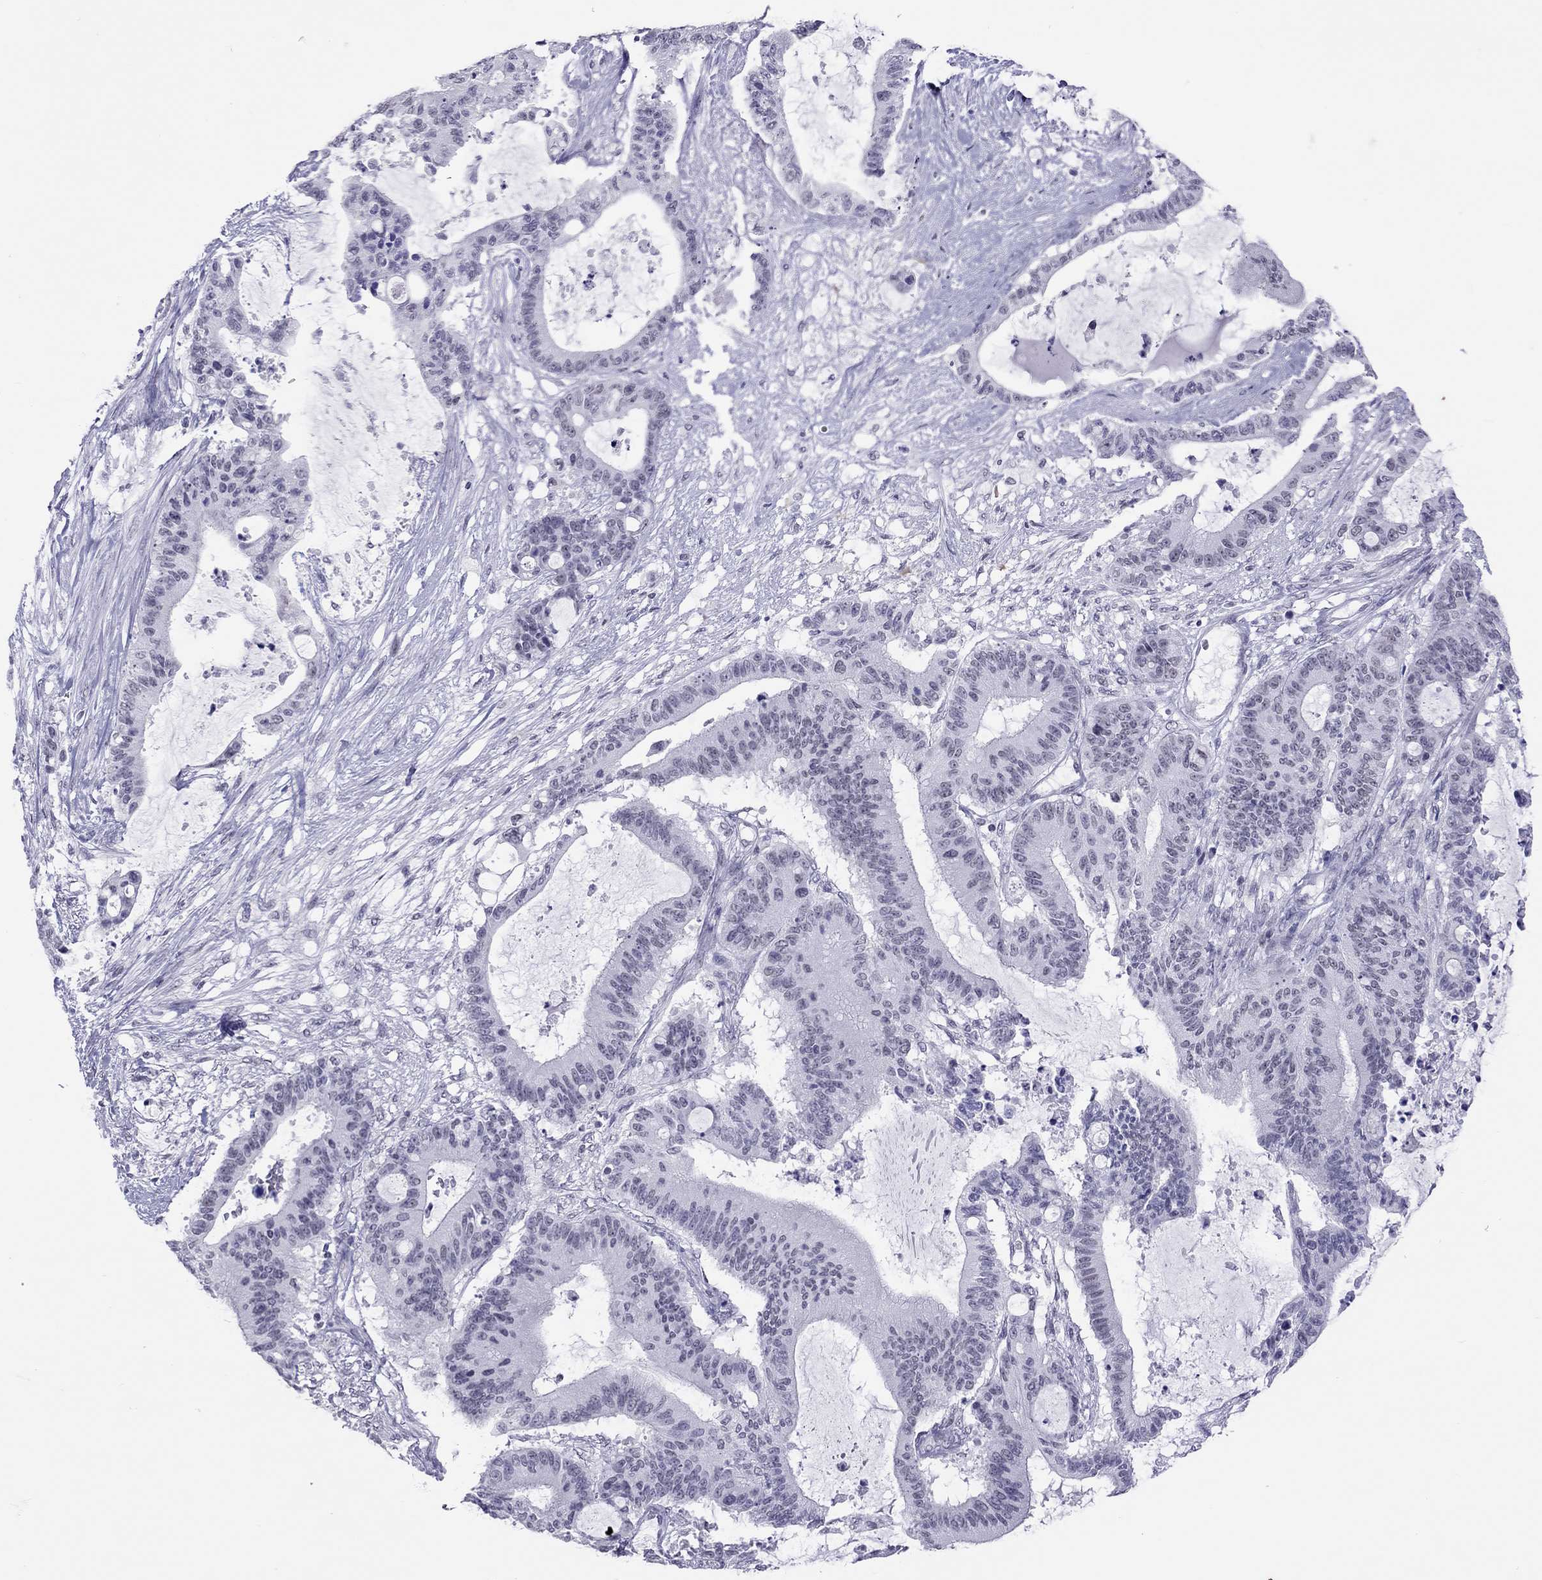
{"staining": {"intensity": "negative", "quantity": "none", "location": "none"}, "tissue": "liver cancer", "cell_type": "Tumor cells", "image_type": "cancer", "snomed": [{"axis": "morphology", "description": "Normal tissue, NOS"}, {"axis": "morphology", "description": "Cholangiocarcinoma"}, {"axis": "topography", "description": "Liver"}, {"axis": "topography", "description": "Peripheral nerve tissue"}], "caption": "Immunohistochemistry micrograph of human cholangiocarcinoma (liver) stained for a protein (brown), which shows no expression in tumor cells.", "gene": "JHY", "patient": {"sex": "female", "age": 73}}